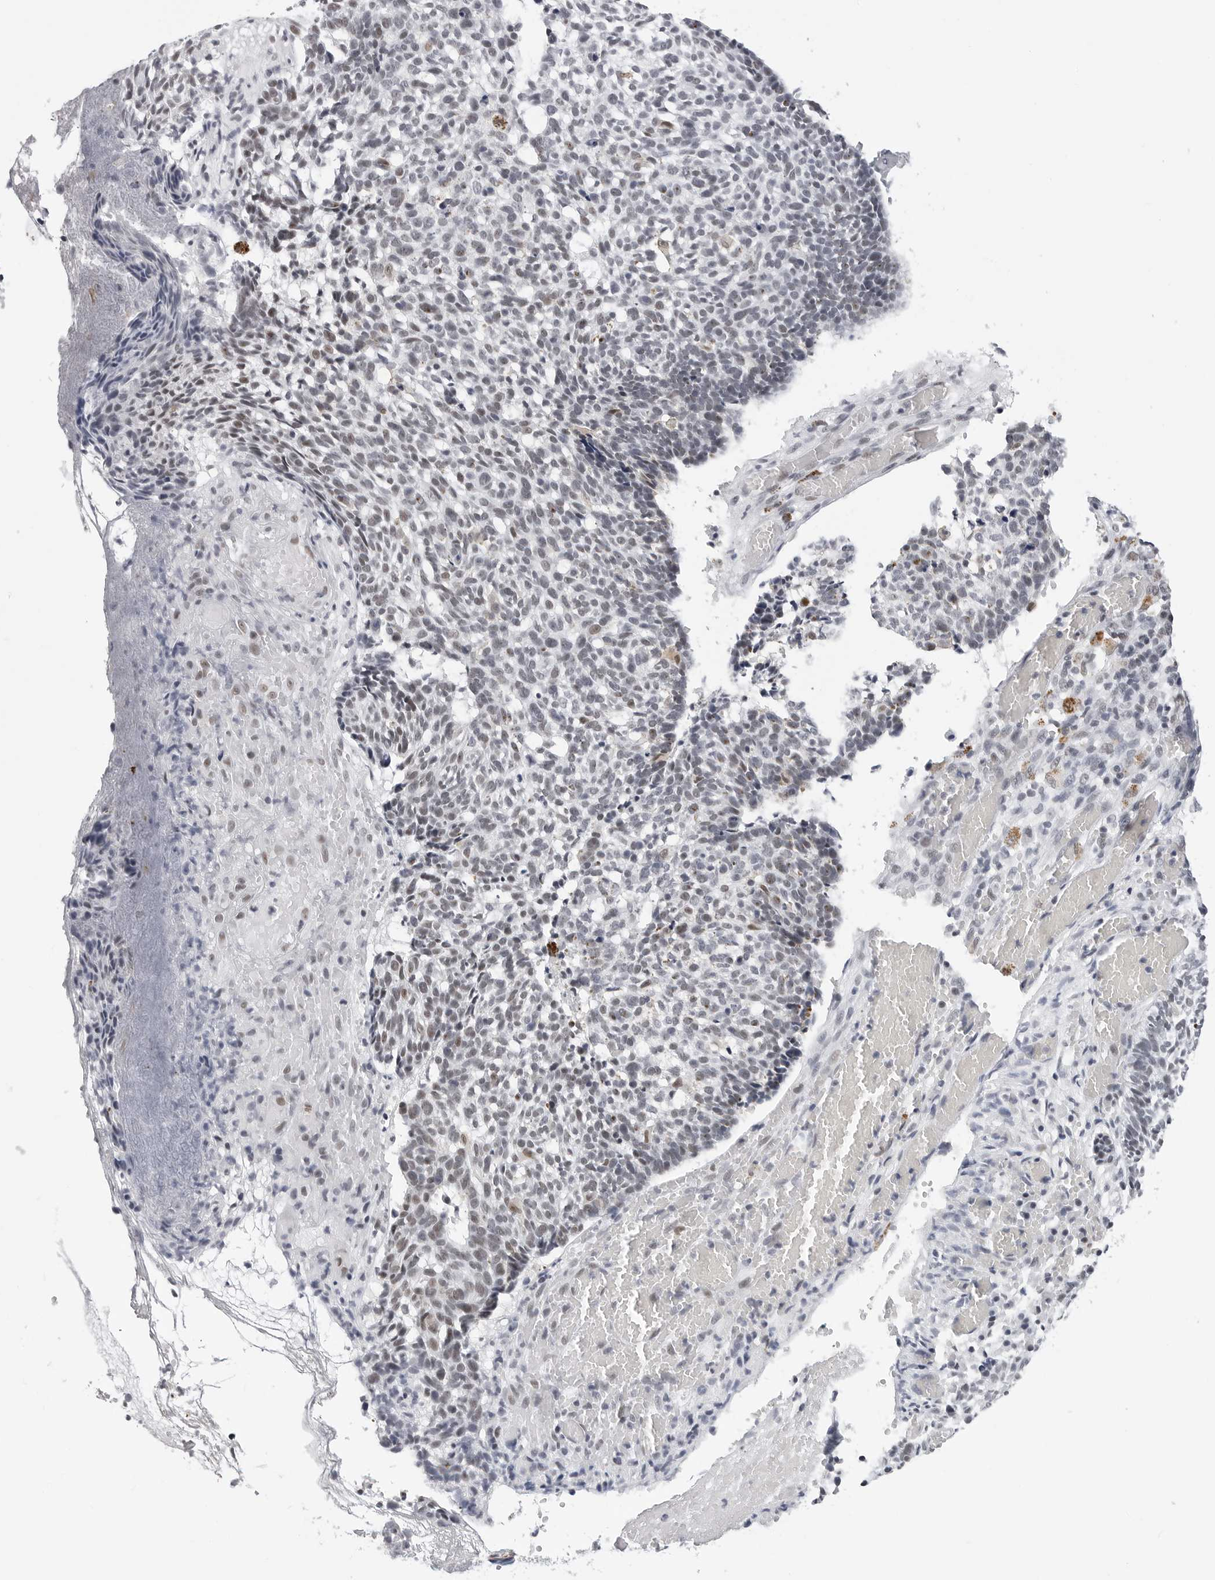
{"staining": {"intensity": "weak", "quantity": "25%-75%", "location": "nuclear"}, "tissue": "skin cancer", "cell_type": "Tumor cells", "image_type": "cancer", "snomed": [{"axis": "morphology", "description": "Basal cell carcinoma"}, {"axis": "topography", "description": "Skin"}], "caption": "Skin cancer stained with a protein marker demonstrates weak staining in tumor cells.", "gene": "SF3B4", "patient": {"sex": "male", "age": 85}}